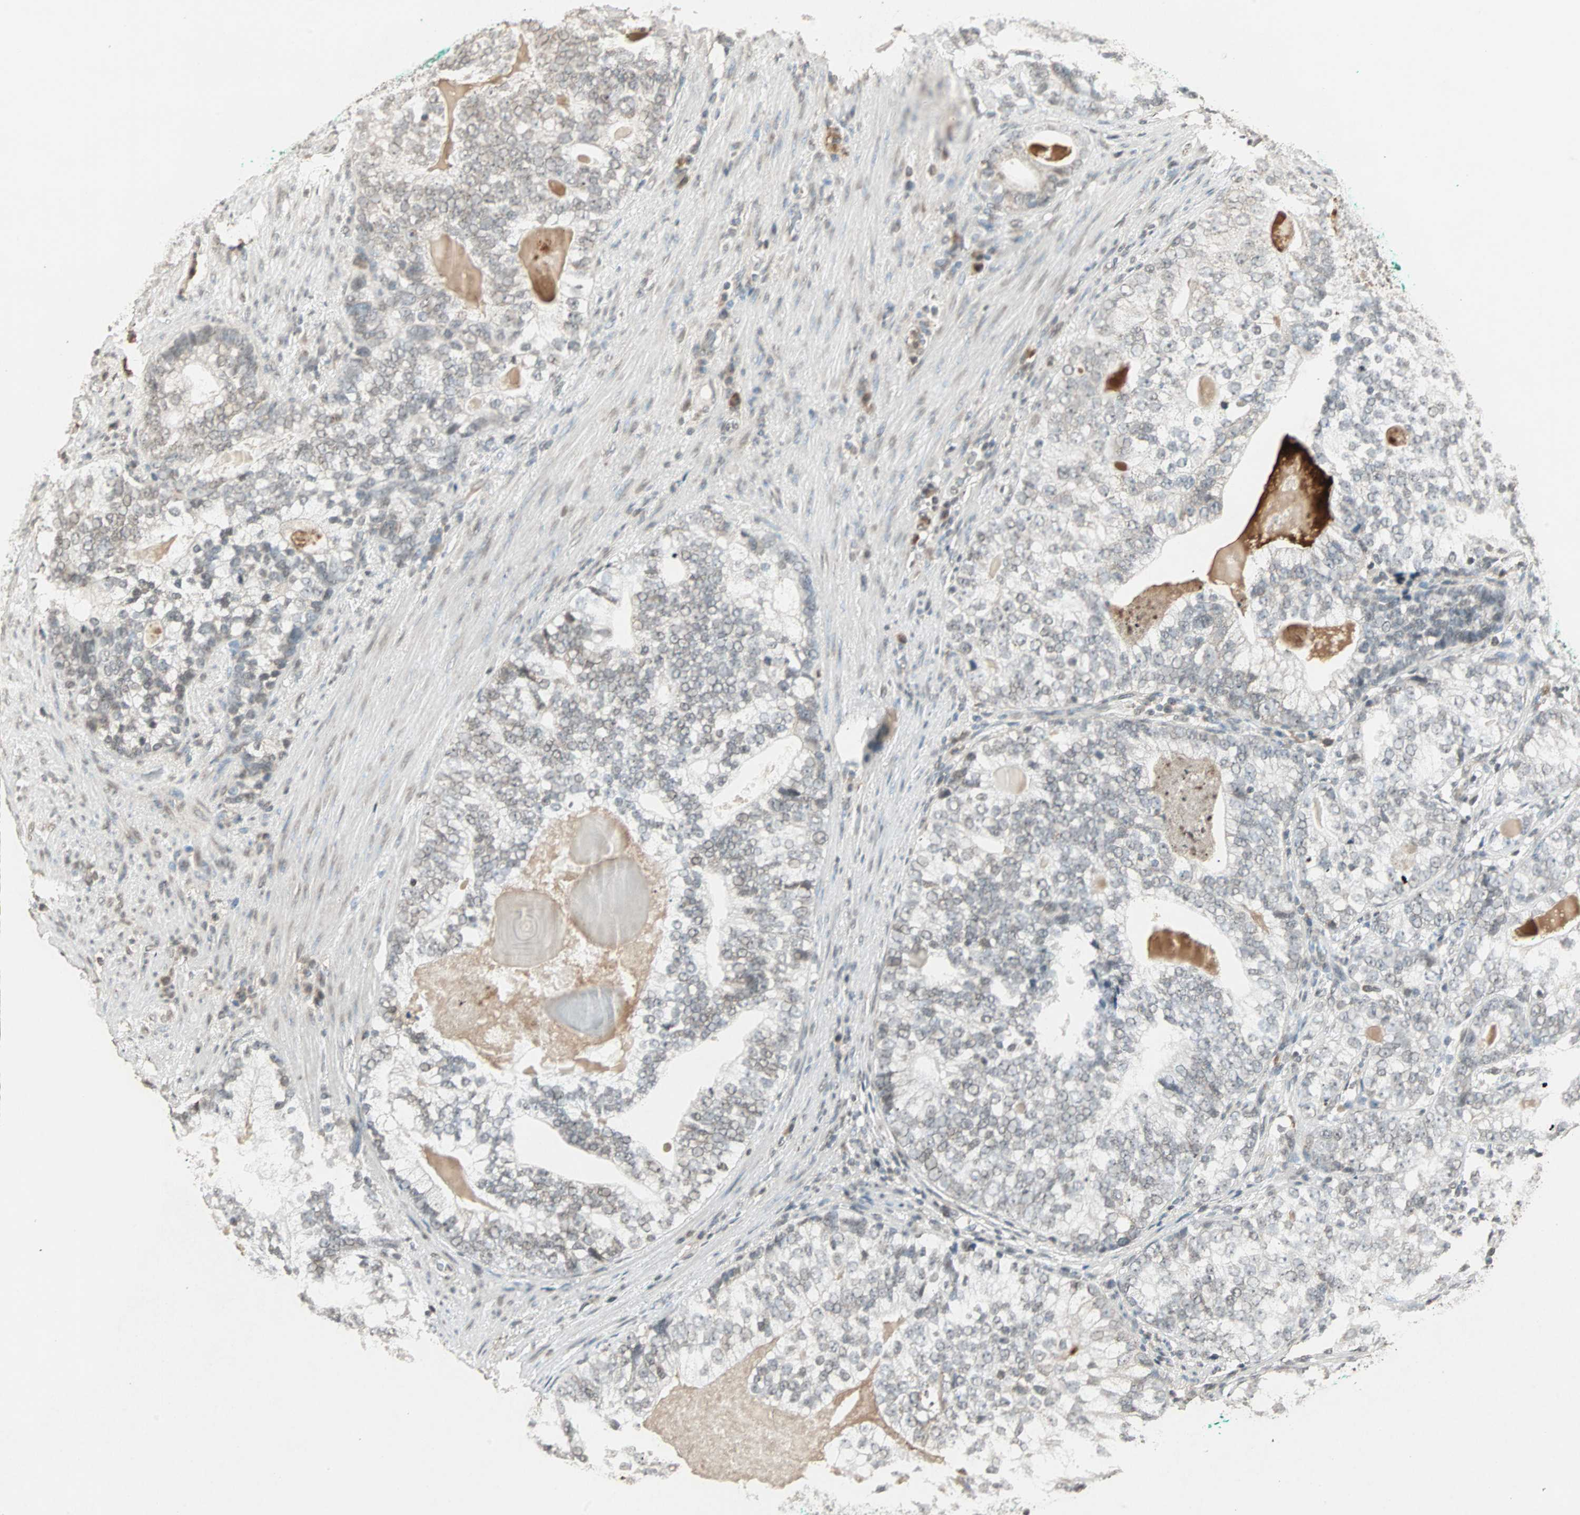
{"staining": {"intensity": "weak", "quantity": "25%-75%", "location": "cytoplasmic/membranous,nuclear"}, "tissue": "prostate cancer", "cell_type": "Tumor cells", "image_type": "cancer", "snomed": [{"axis": "morphology", "description": "Adenocarcinoma, High grade"}, {"axis": "topography", "description": "Prostate"}], "caption": "Brown immunohistochemical staining in prostate adenocarcinoma (high-grade) shows weak cytoplasmic/membranous and nuclear expression in about 25%-75% of tumor cells.", "gene": "PRELID1", "patient": {"sex": "male", "age": 66}}